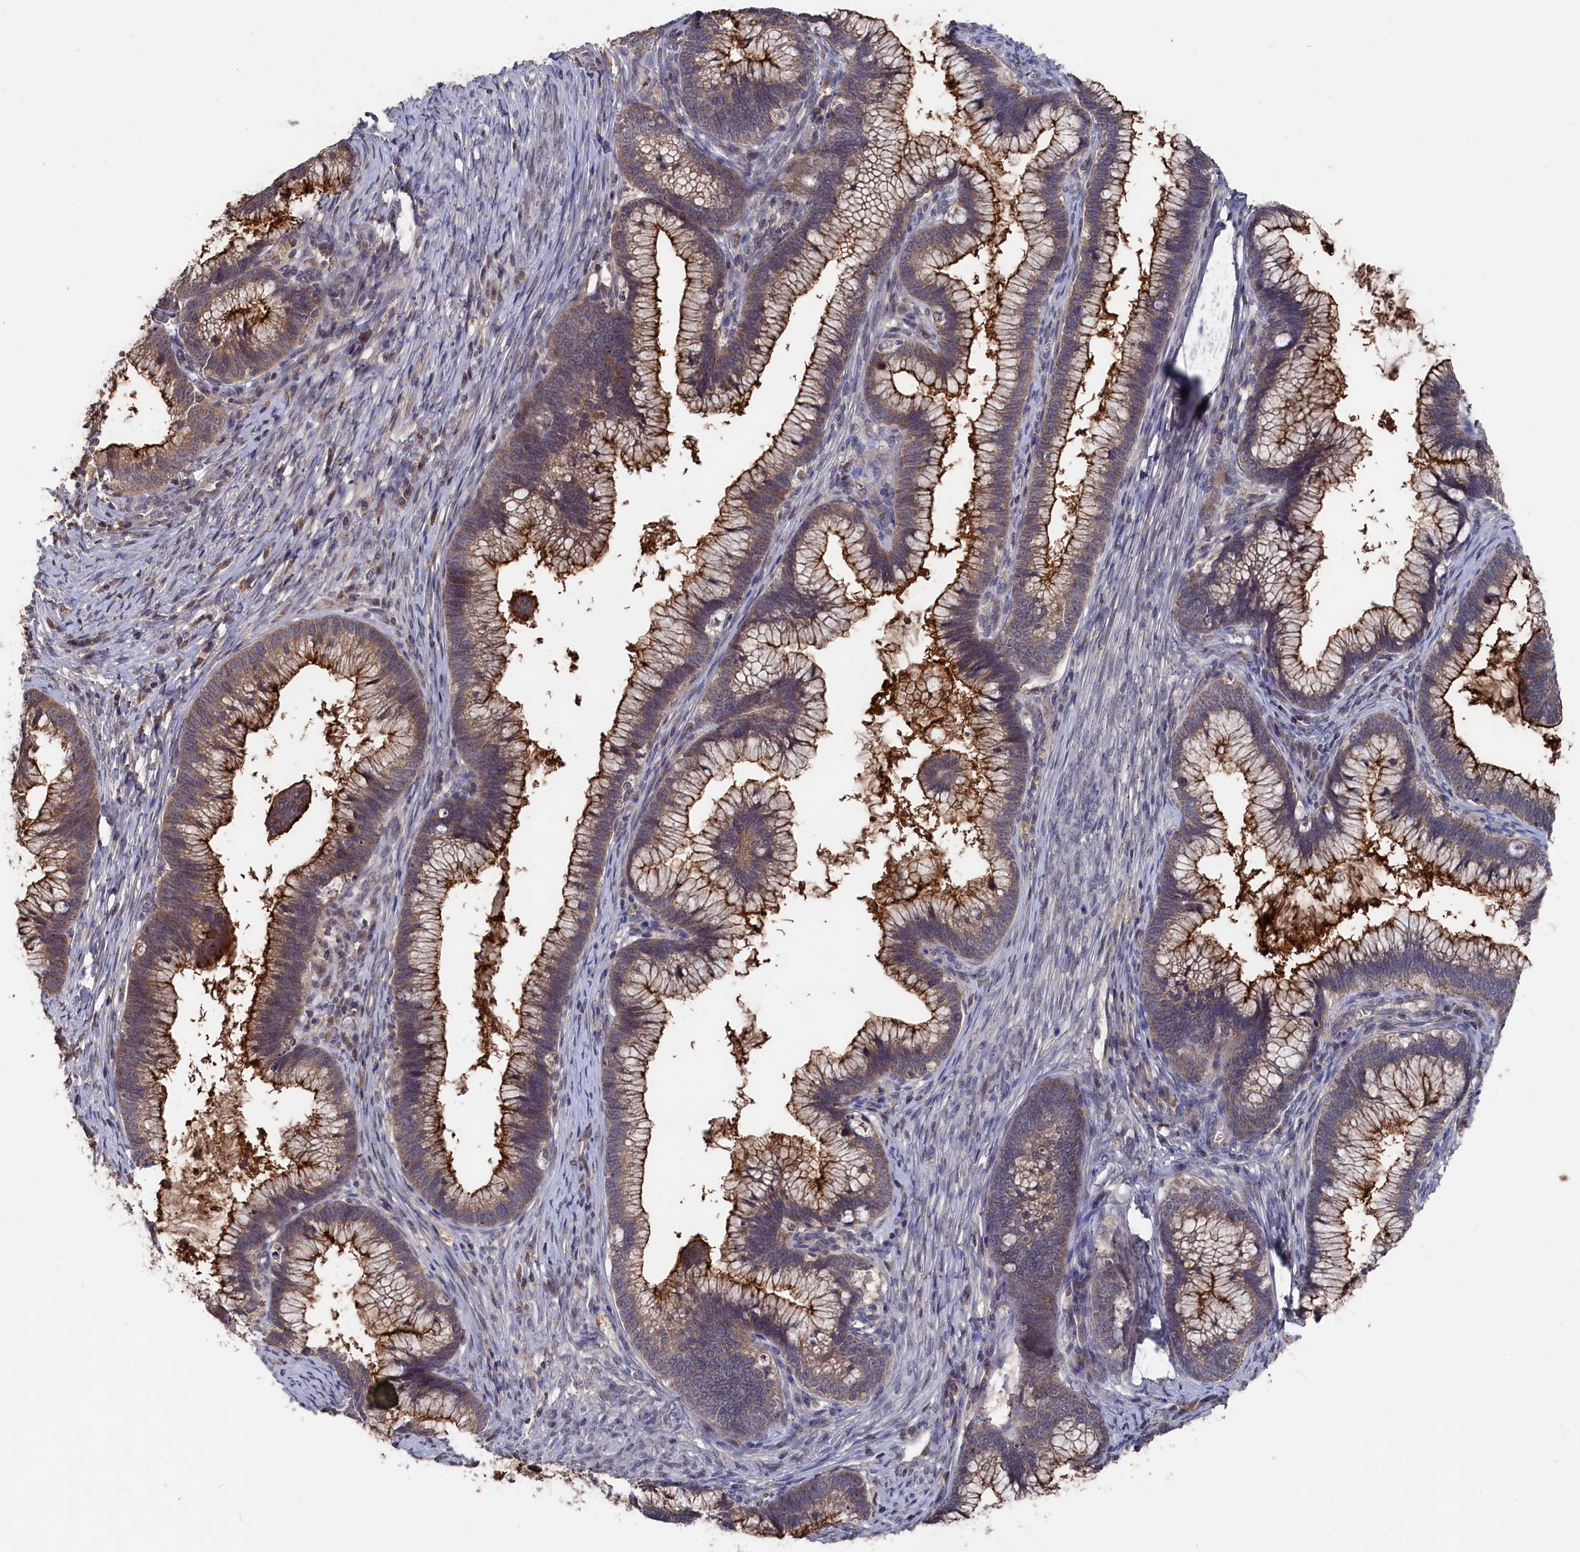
{"staining": {"intensity": "strong", "quantity": "25%-75%", "location": "cytoplasmic/membranous"}, "tissue": "cervical cancer", "cell_type": "Tumor cells", "image_type": "cancer", "snomed": [{"axis": "morphology", "description": "Adenocarcinoma, NOS"}, {"axis": "topography", "description": "Cervix"}], "caption": "The image reveals immunohistochemical staining of cervical adenocarcinoma. There is strong cytoplasmic/membranous expression is present in approximately 25%-75% of tumor cells.", "gene": "TMC5", "patient": {"sex": "female", "age": 36}}